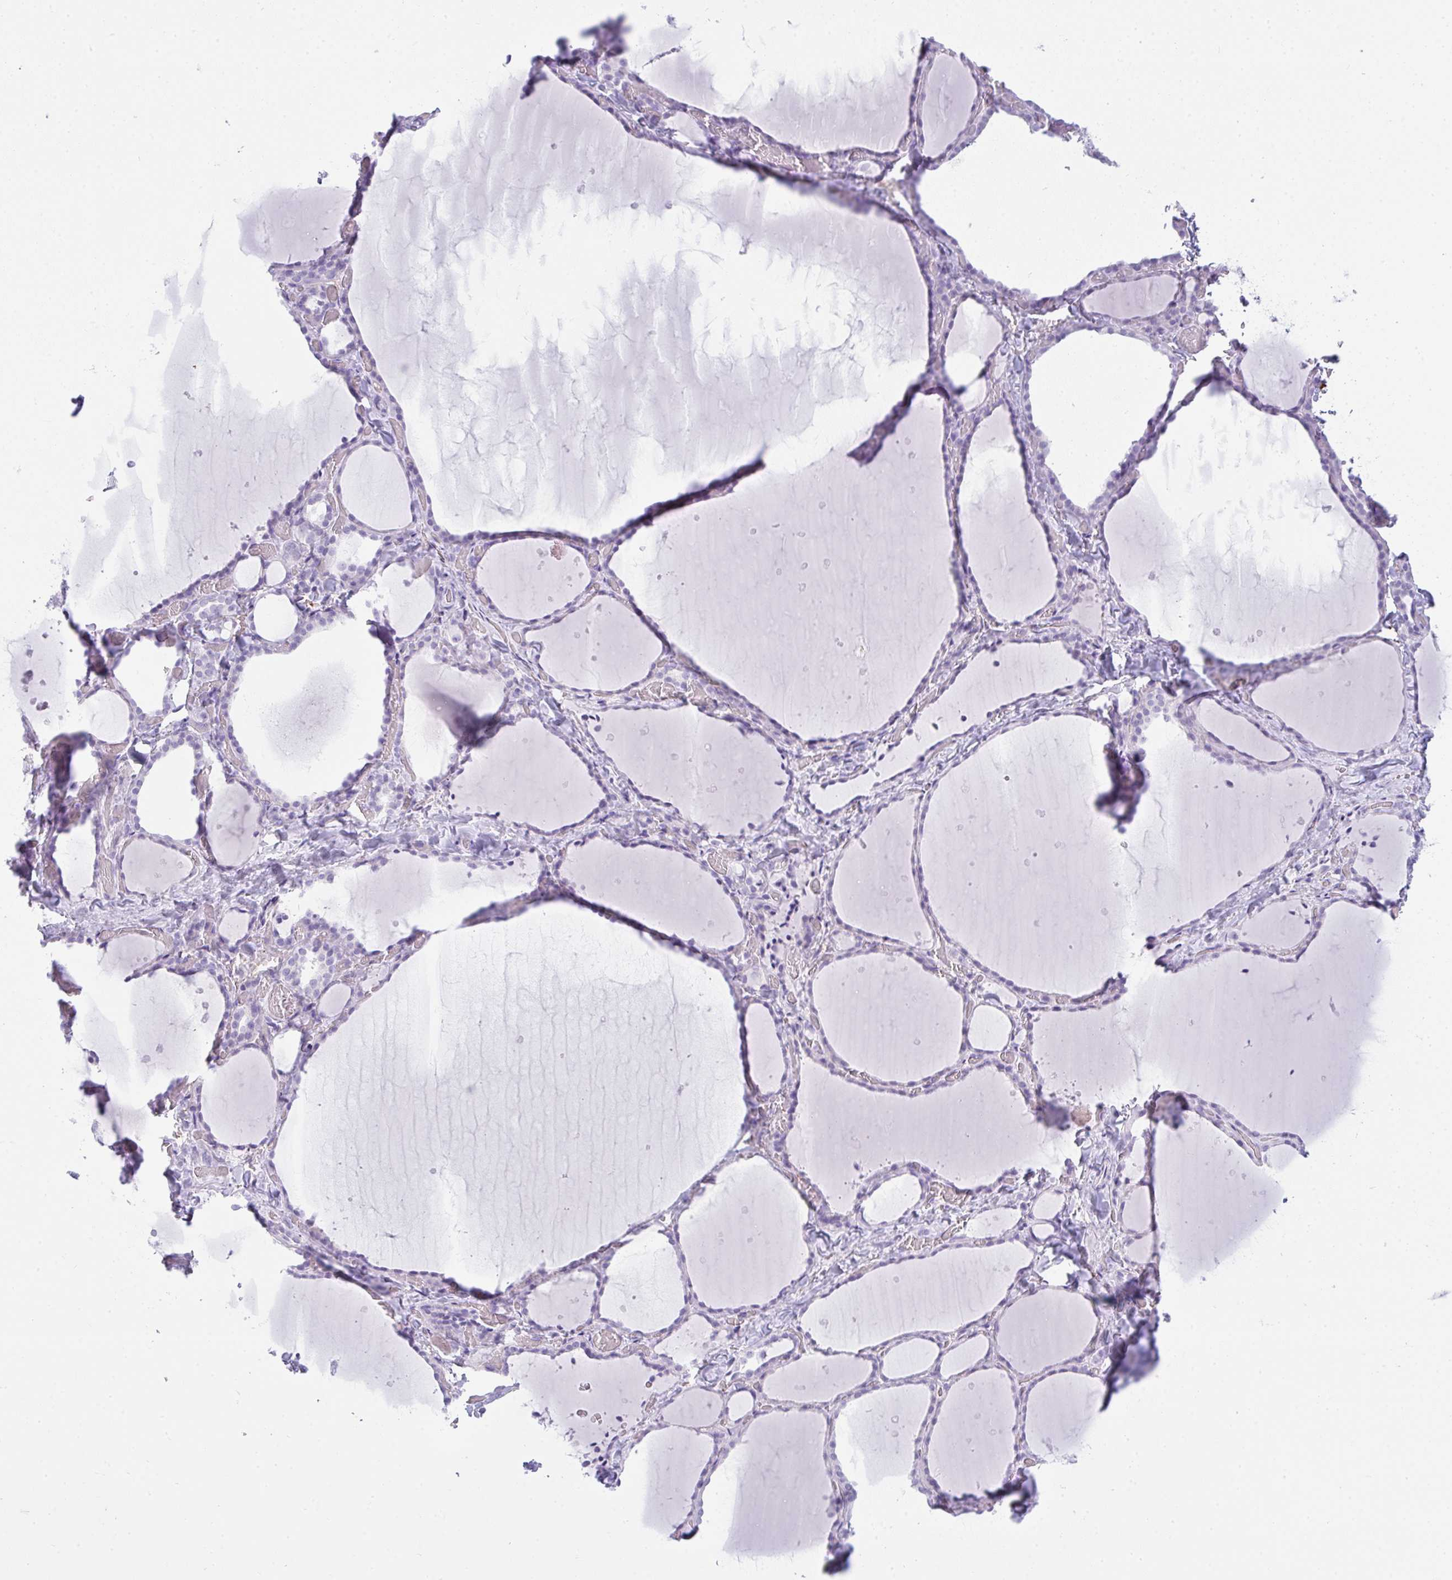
{"staining": {"intensity": "negative", "quantity": "none", "location": "none"}, "tissue": "thyroid gland", "cell_type": "Glandular cells", "image_type": "normal", "snomed": [{"axis": "morphology", "description": "Normal tissue, NOS"}, {"axis": "topography", "description": "Thyroid gland"}], "caption": "Immunohistochemical staining of unremarkable human thyroid gland reveals no significant staining in glandular cells. Brightfield microscopy of IHC stained with DAB (3,3'-diaminobenzidine) (brown) and hematoxylin (blue), captured at high magnification.", "gene": "RASL10A", "patient": {"sex": "female", "age": 36}}